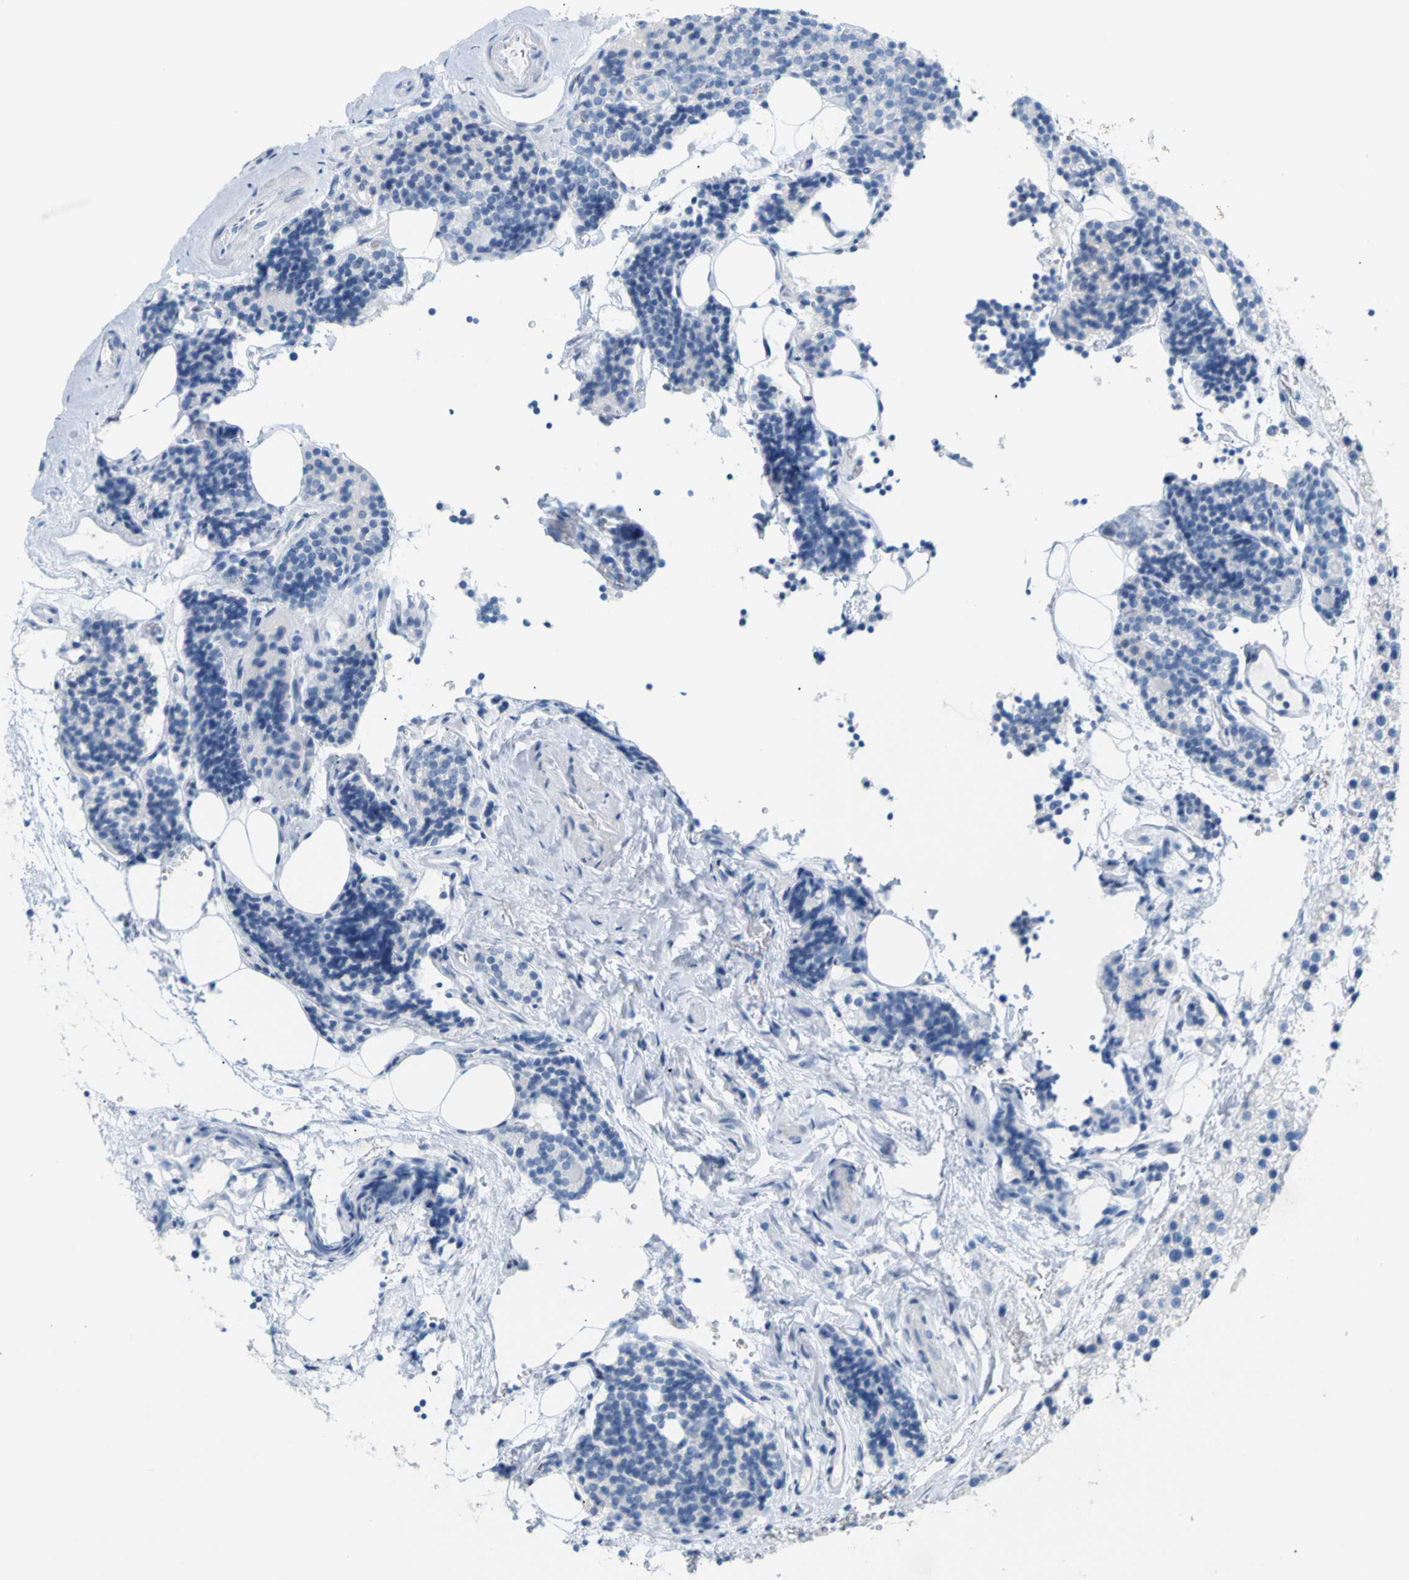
{"staining": {"intensity": "negative", "quantity": "none", "location": "none"}, "tissue": "parathyroid gland", "cell_type": "Glandular cells", "image_type": "normal", "snomed": [{"axis": "morphology", "description": "Normal tissue, NOS"}, {"axis": "morphology", "description": "Adenoma, NOS"}, {"axis": "topography", "description": "Parathyroid gland"}], "caption": "DAB (3,3'-diaminobenzidine) immunohistochemical staining of normal human parathyroid gland demonstrates no significant expression in glandular cells.", "gene": "OPN1SW", "patient": {"sex": "female", "age": 70}}